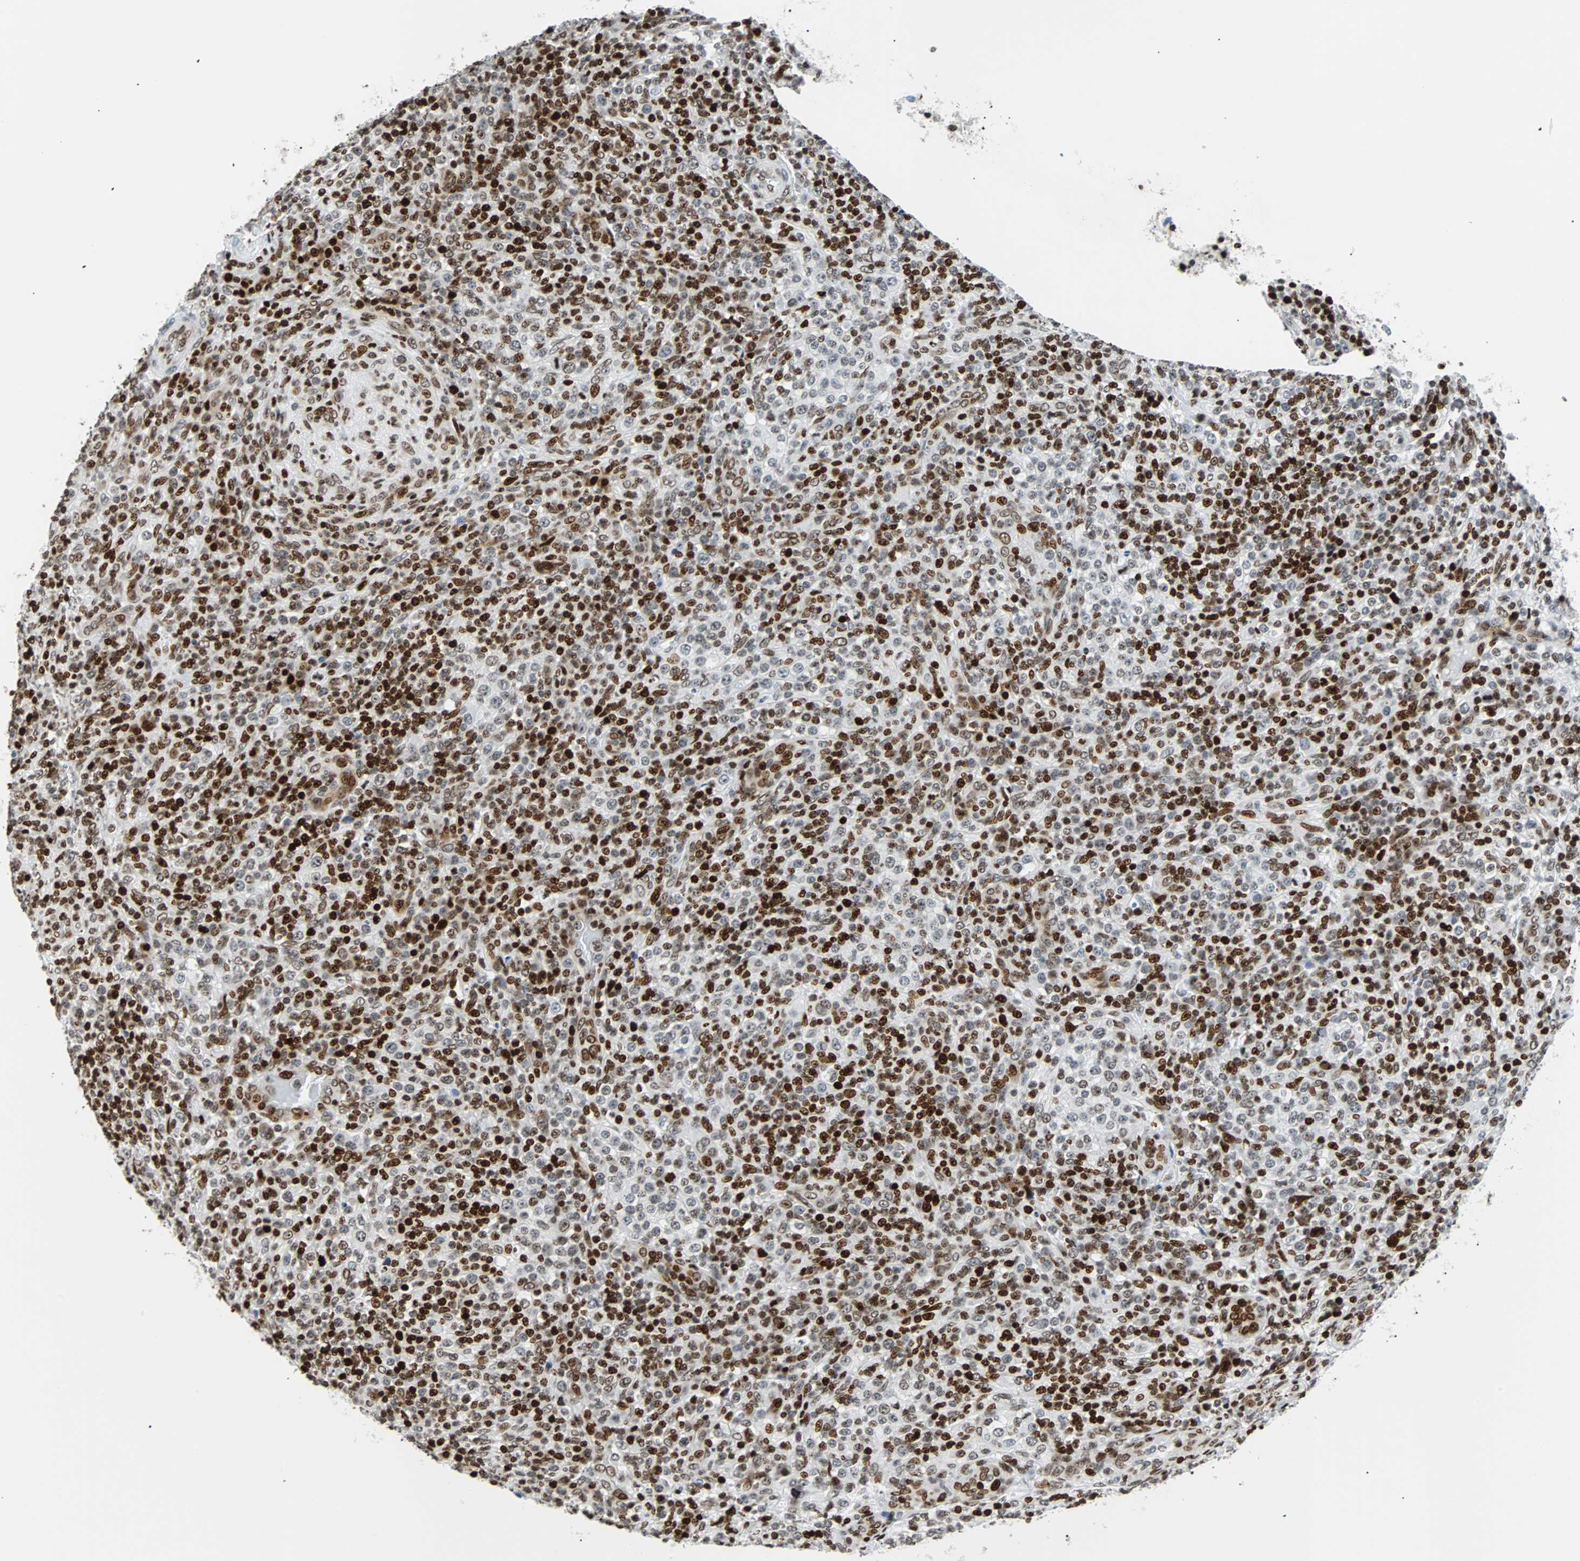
{"staining": {"intensity": "strong", "quantity": "25%-75%", "location": "nuclear"}, "tissue": "lymphoma", "cell_type": "Tumor cells", "image_type": "cancer", "snomed": [{"axis": "morphology", "description": "Malignant lymphoma, non-Hodgkin's type, High grade"}, {"axis": "topography", "description": "Lymph node"}], "caption": "Lymphoma stained with a protein marker shows strong staining in tumor cells.", "gene": "ZNF131", "patient": {"sex": "female", "age": 76}}